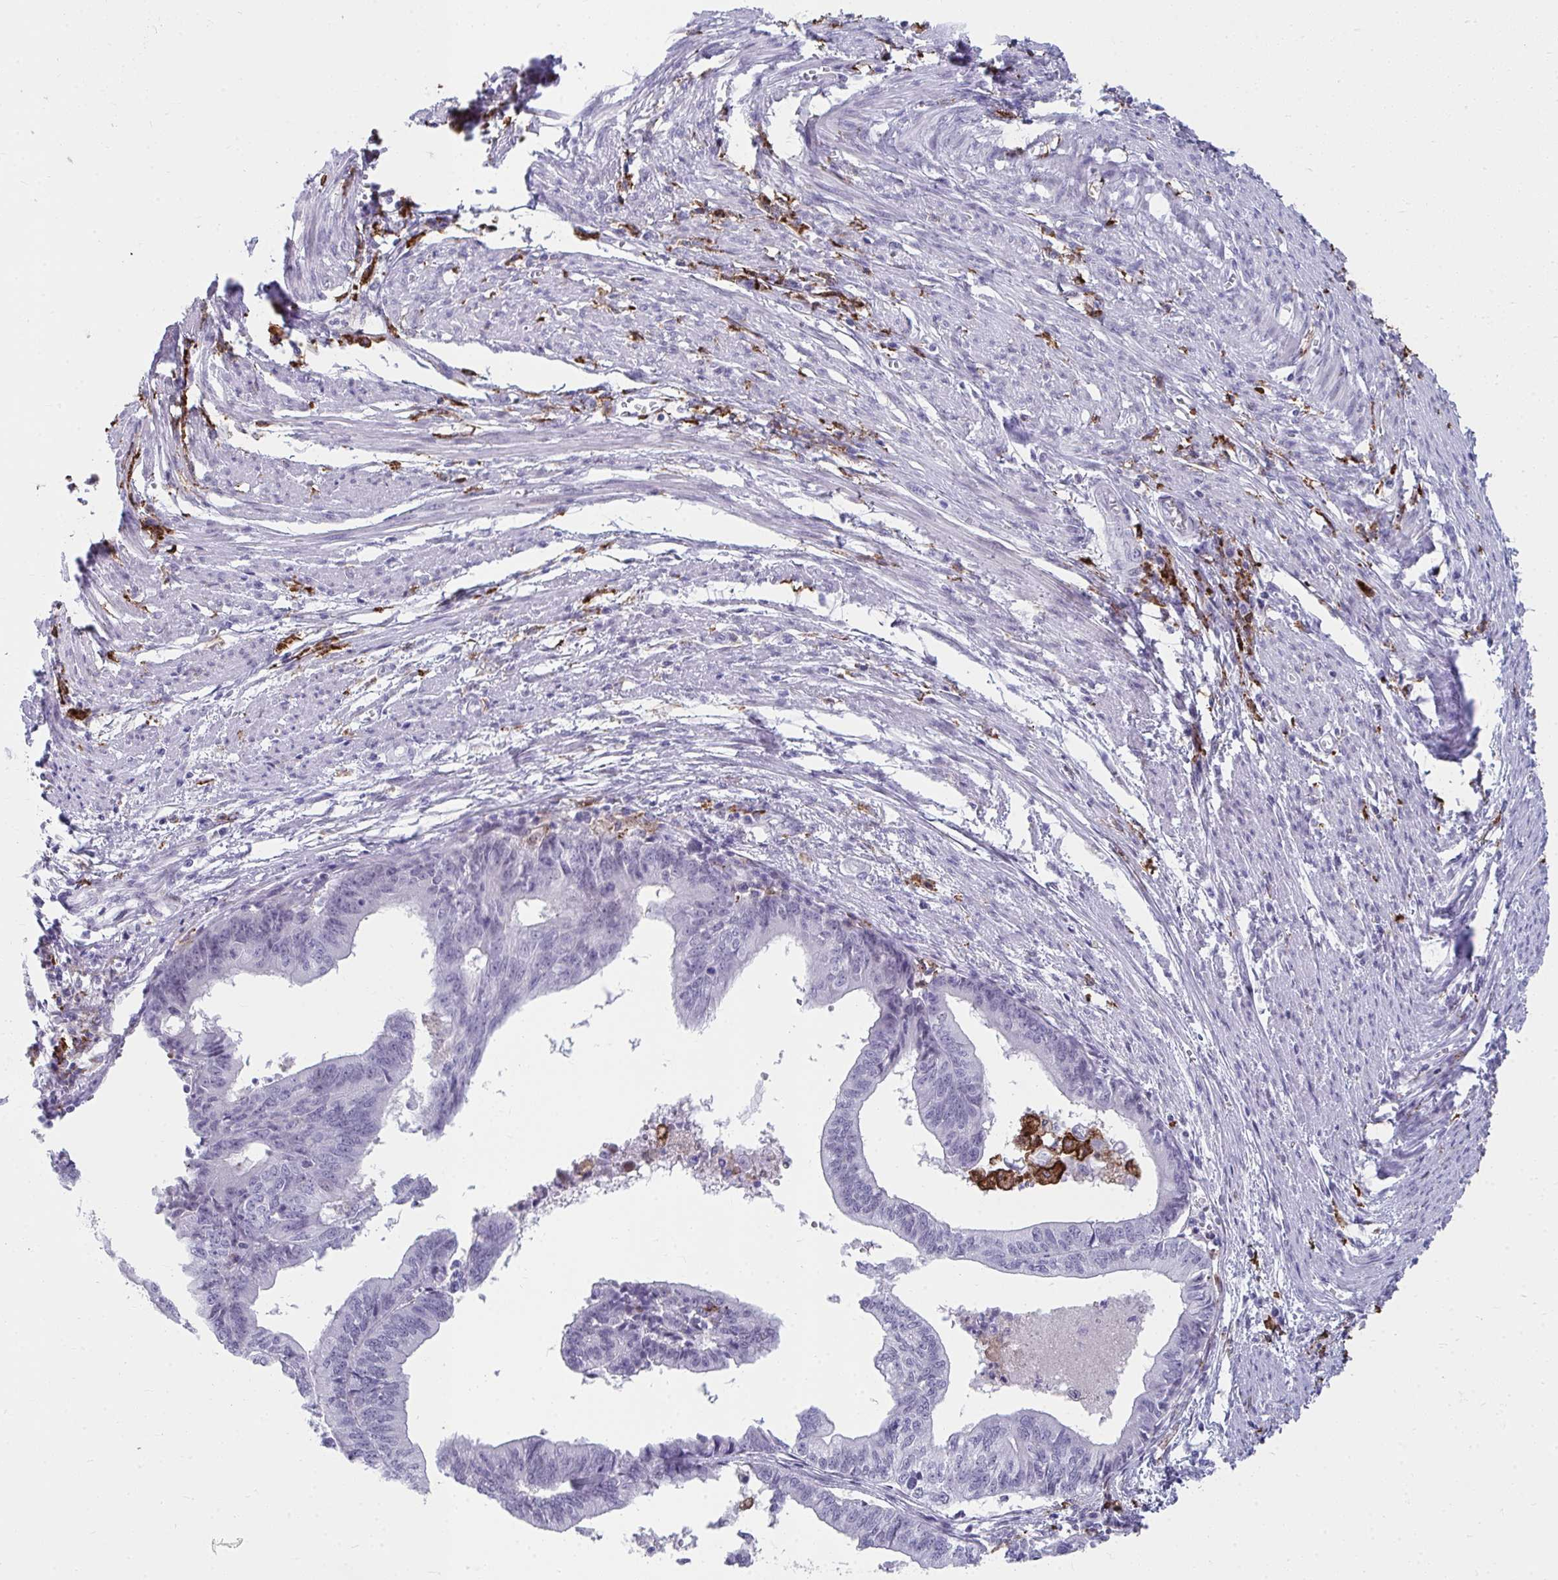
{"staining": {"intensity": "negative", "quantity": "none", "location": "none"}, "tissue": "endometrial cancer", "cell_type": "Tumor cells", "image_type": "cancer", "snomed": [{"axis": "morphology", "description": "Adenocarcinoma, NOS"}, {"axis": "topography", "description": "Endometrium"}], "caption": "Immunohistochemistry histopathology image of neoplastic tissue: human adenocarcinoma (endometrial) stained with DAB (3,3'-diaminobenzidine) demonstrates no significant protein expression in tumor cells.", "gene": "CD163", "patient": {"sex": "female", "age": 65}}